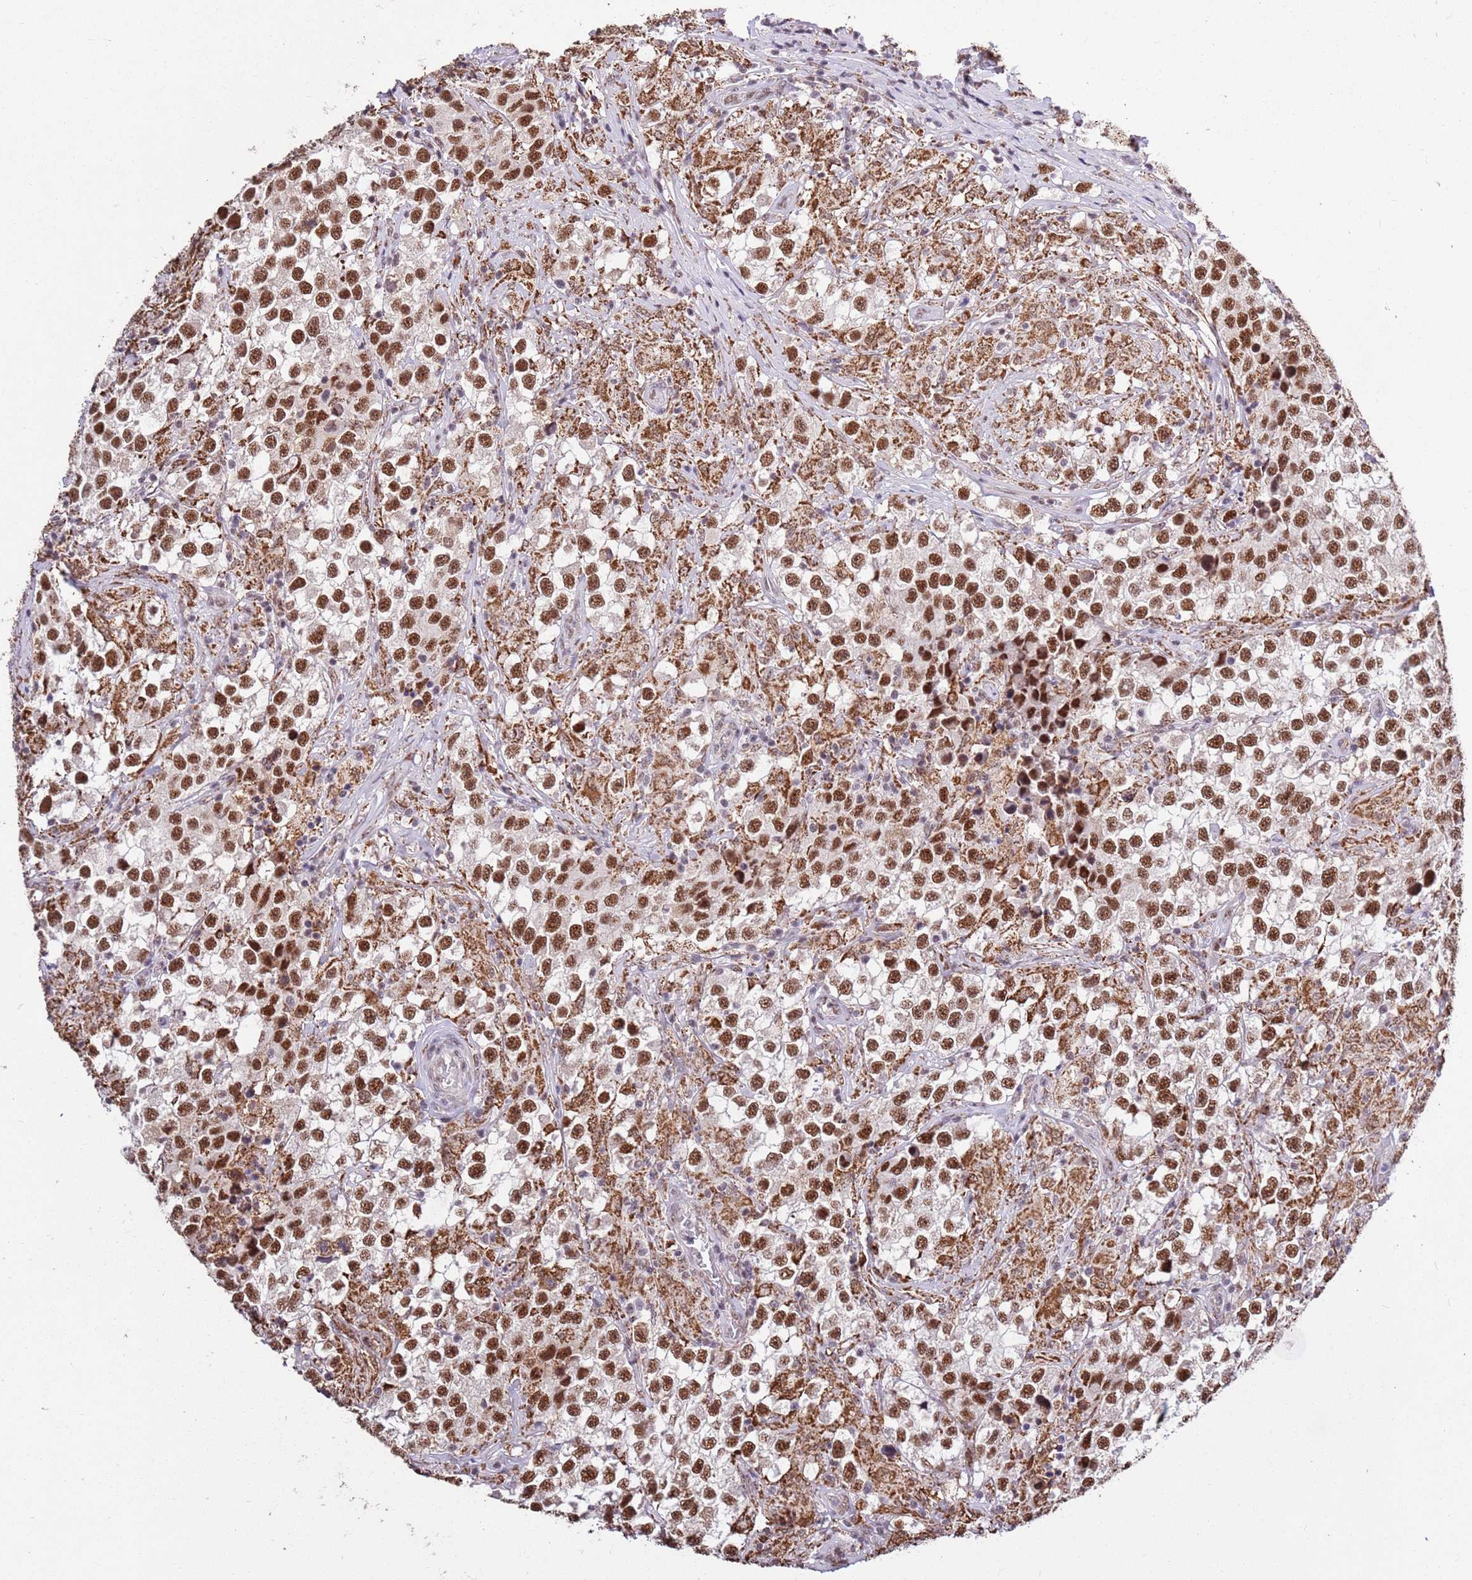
{"staining": {"intensity": "strong", "quantity": ">75%", "location": "nuclear"}, "tissue": "testis cancer", "cell_type": "Tumor cells", "image_type": "cancer", "snomed": [{"axis": "morphology", "description": "Seminoma, NOS"}, {"axis": "topography", "description": "Testis"}], "caption": "Protein expression analysis of seminoma (testis) shows strong nuclear positivity in approximately >75% of tumor cells.", "gene": "AKAP8L", "patient": {"sex": "male", "age": 46}}